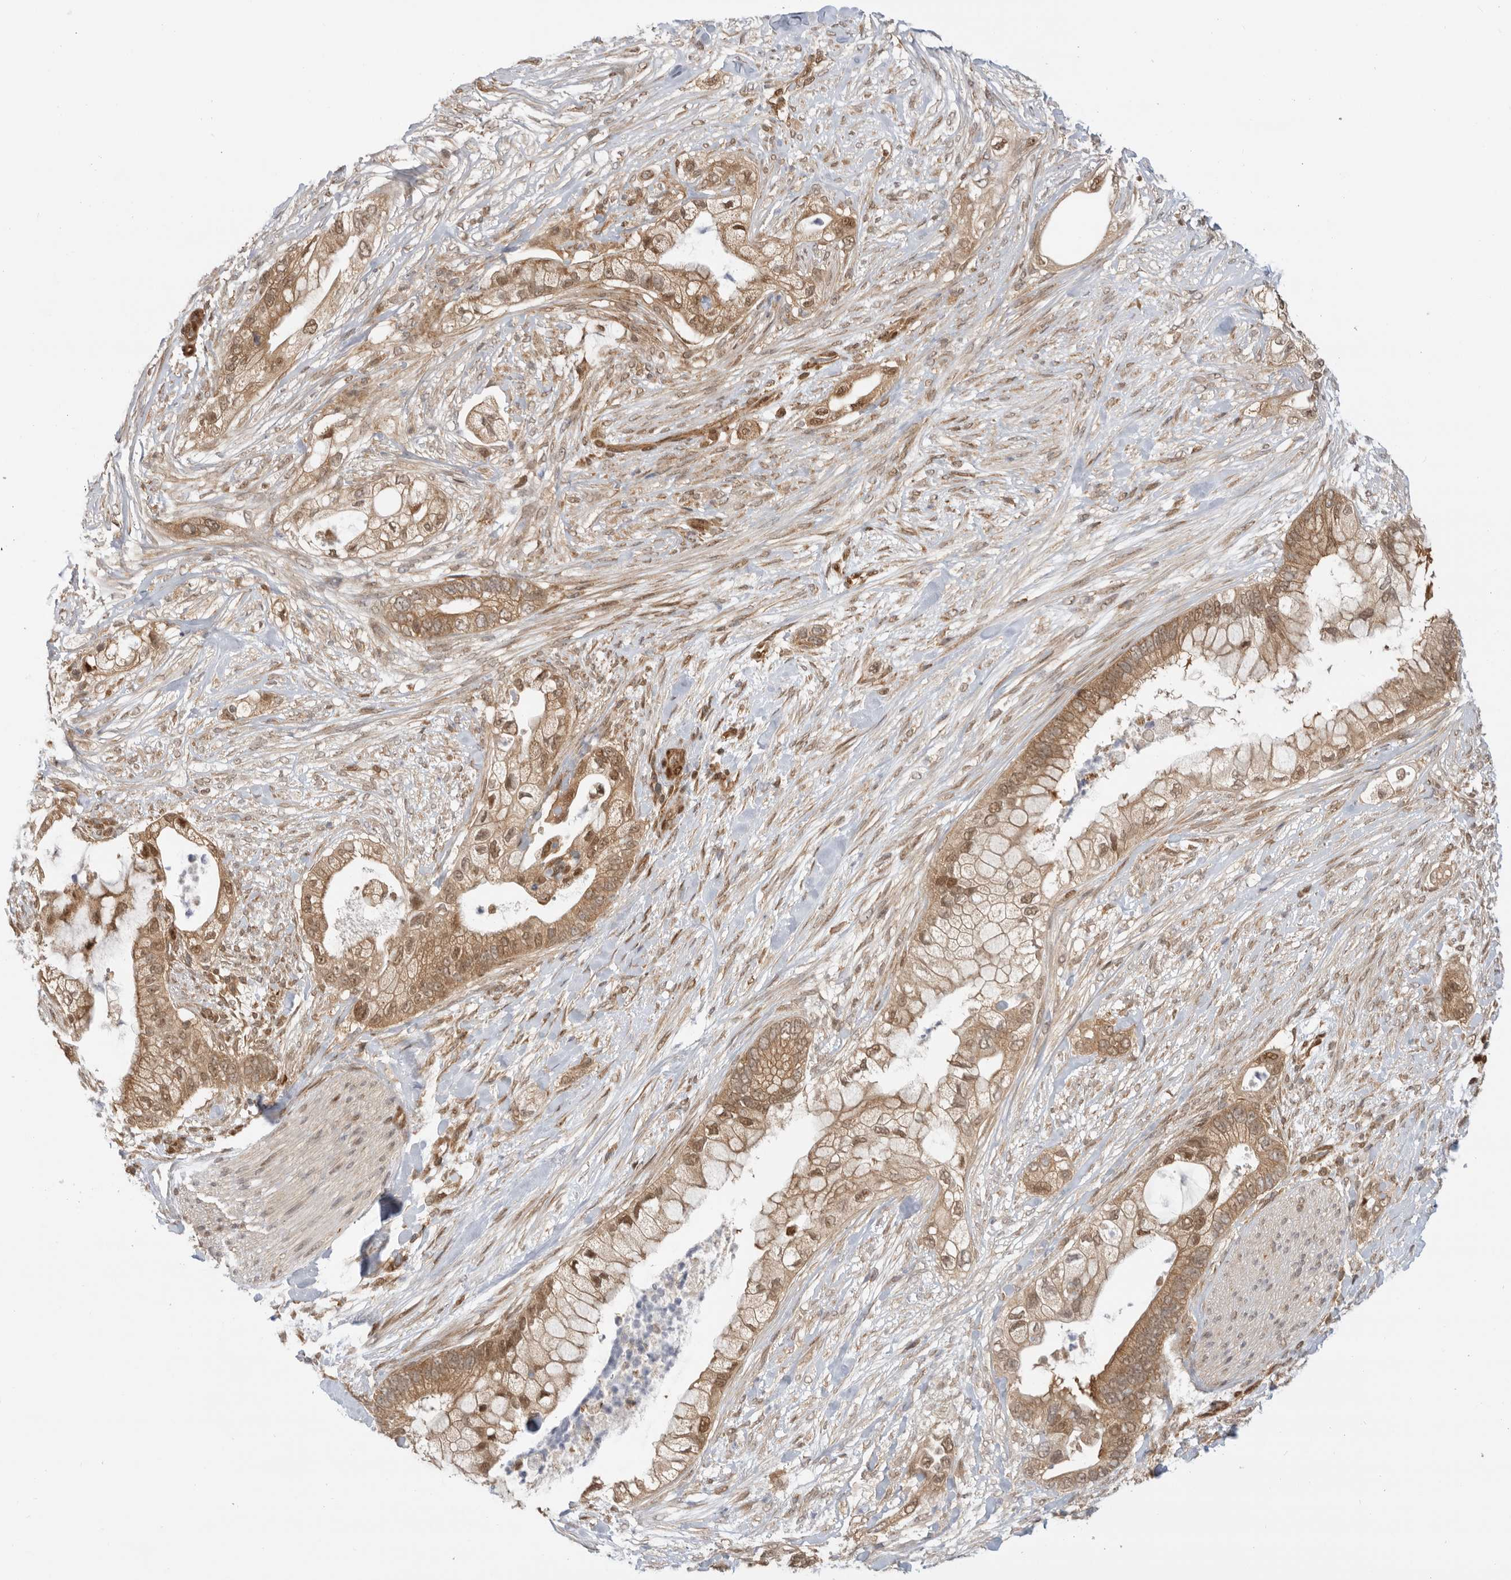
{"staining": {"intensity": "moderate", "quantity": ">75%", "location": "cytoplasmic/membranous,nuclear"}, "tissue": "pancreatic cancer", "cell_type": "Tumor cells", "image_type": "cancer", "snomed": [{"axis": "morphology", "description": "Adenocarcinoma, NOS"}, {"axis": "topography", "description": "Pancreas"}], "caption": "Human pancreatic adenocarcinoma stained with a brown dye demonstrates moderate cytoplasmic/membranous and nuclear positive positivity in approximately >75% of tumor cells.", "gene": "DCAF8", "patient": {"sex": "male", "age": 53}}